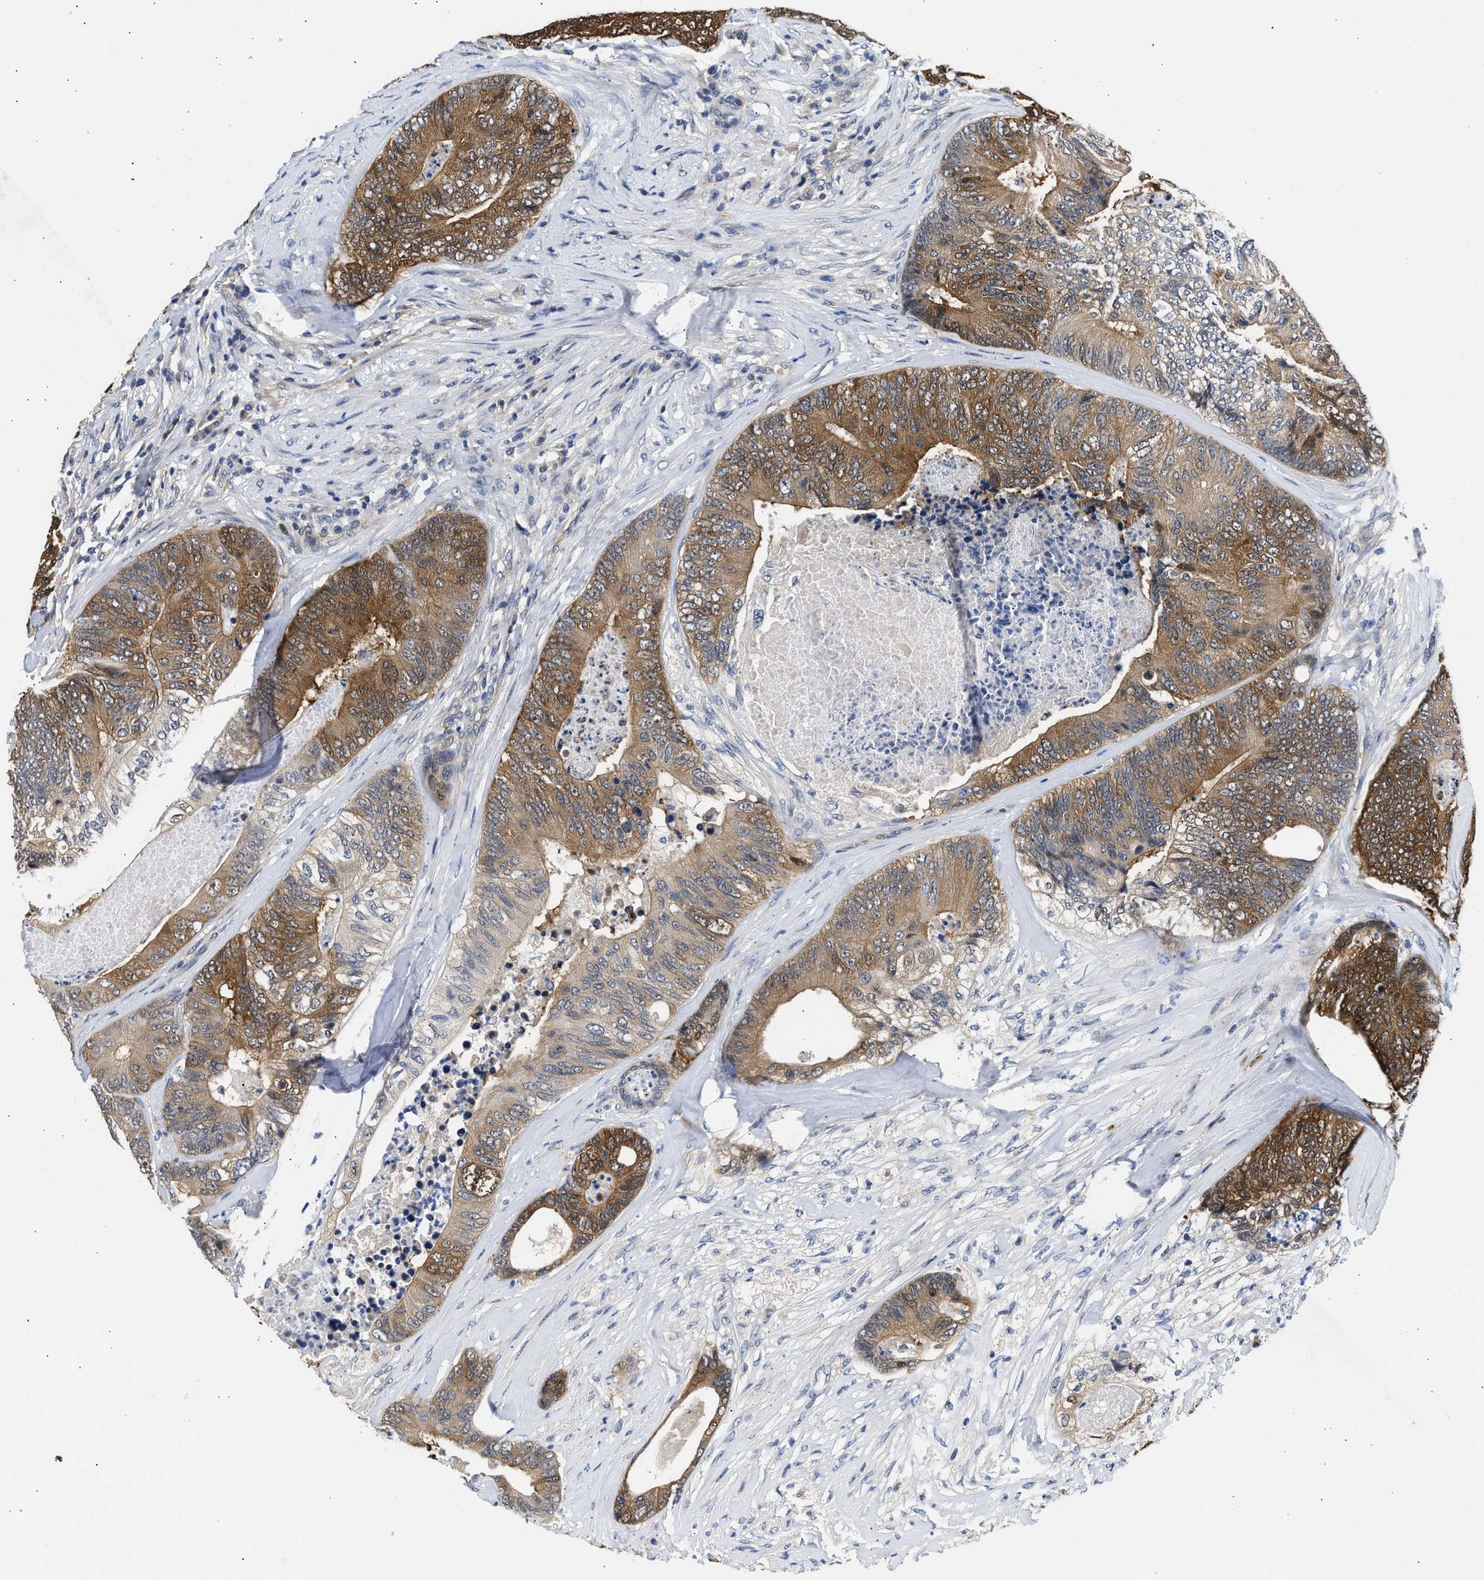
{"staining": {"intensity": "moderate", "quantity": ">75%", "location": "cytoplasmic/membranous"}, "tissue": "colorectal cancer", "cell_type": "Tumor cells", "image_type": "cancer", "snomed": [{"axis": "morphology", "description": "Adenocarcinoma, NOS"}, {"axis": "topography", "description": "Colon"}], "caption": "Protein expression analysis of colorectal cancer exhibits moderate cytoplasmic/membranous positivity in about >75% of tumor cells.", "gene": "XPO5", "patient": {"sex": "female", "age": 67}}